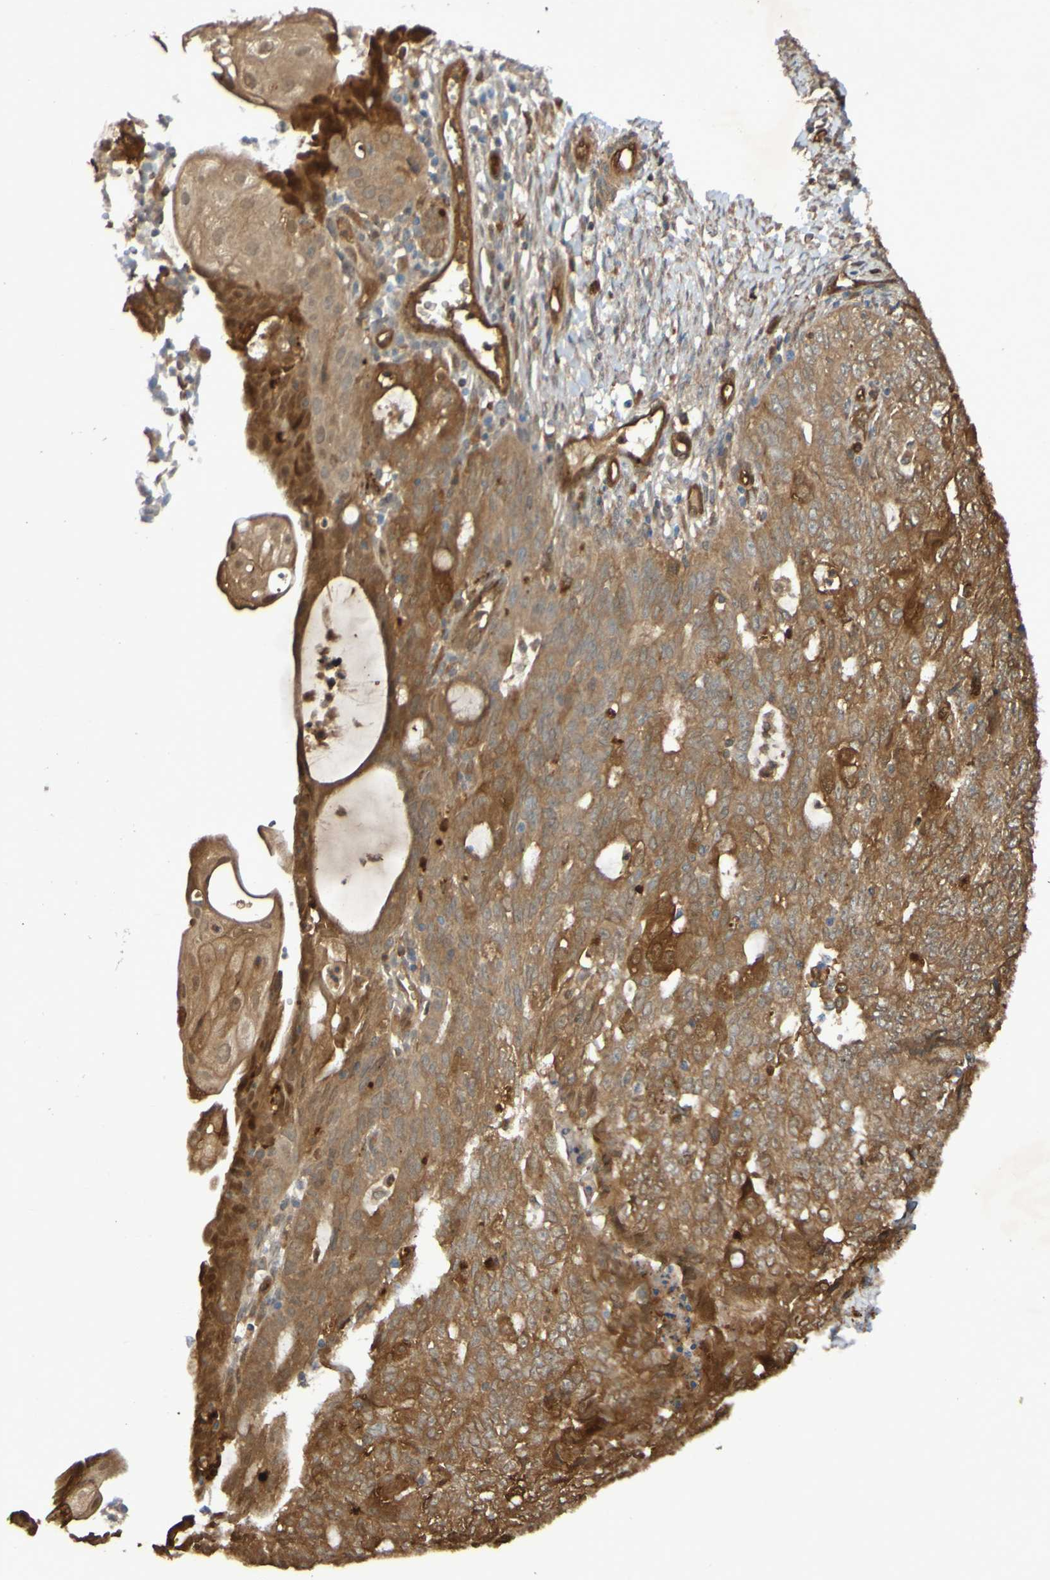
{"staining": {"intensity": "moderate", "quantity": ">75%", "location": "cytoplasmic/membranous,nuclear"}, "tissue": "endometrial cancer", "cell_type": "Tumor cells", "image_type": "cancer", "snomed": [{"axis": "morphology", "description": "Adenocarcinoma, NOS"}, {"axis": "topography", "description": "Endometrium"}], "caption": "IHC (DAB (3,3'-diaminobenzidine)) staining of endometrial adenocarcinoma exhibits moderate cytoplasmic/membranous and nuclear protein positivity in approximately >75% of tumor cells.", "gene": "SERPINB6", "patient": {"sex": "female", "age": 32}}